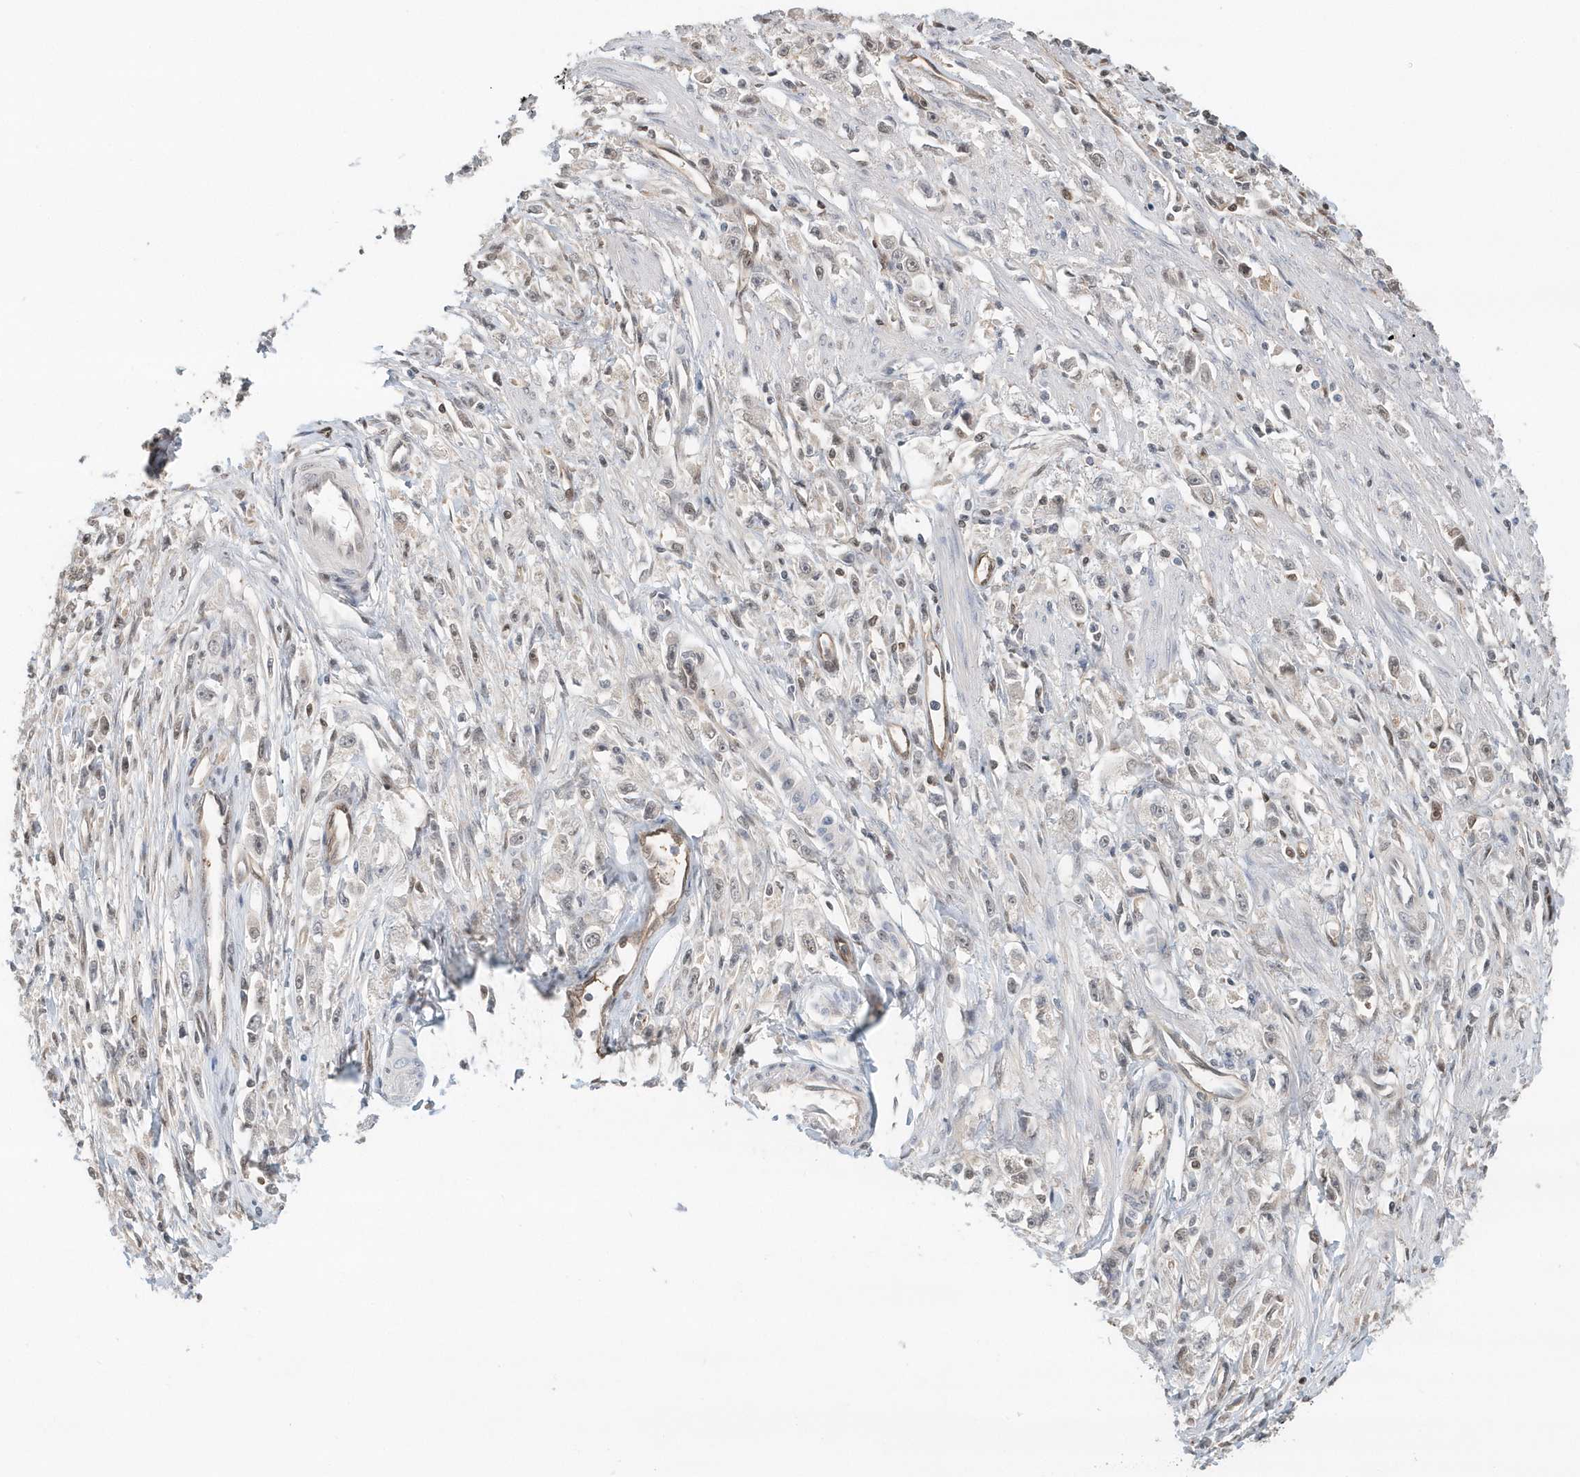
{"staining": {"intensity": "negative", "quantity": "none", "location": "none"}, "tissue": "stomach cancer", "cell_type": "Tumor cells", "image_type": "cancer", "snomed": [{"axis": "morphology", "description": "Adenocarcinoma, NOS"}, {"axis": "topography", "description": "Stomach"}], "caption": "A histopathology image of stomach cancer stained for a protein demonstrates no brown staining in tumor cells.", "gene": "SUMO2", "patient": {"sex": "female", "age": 59}}